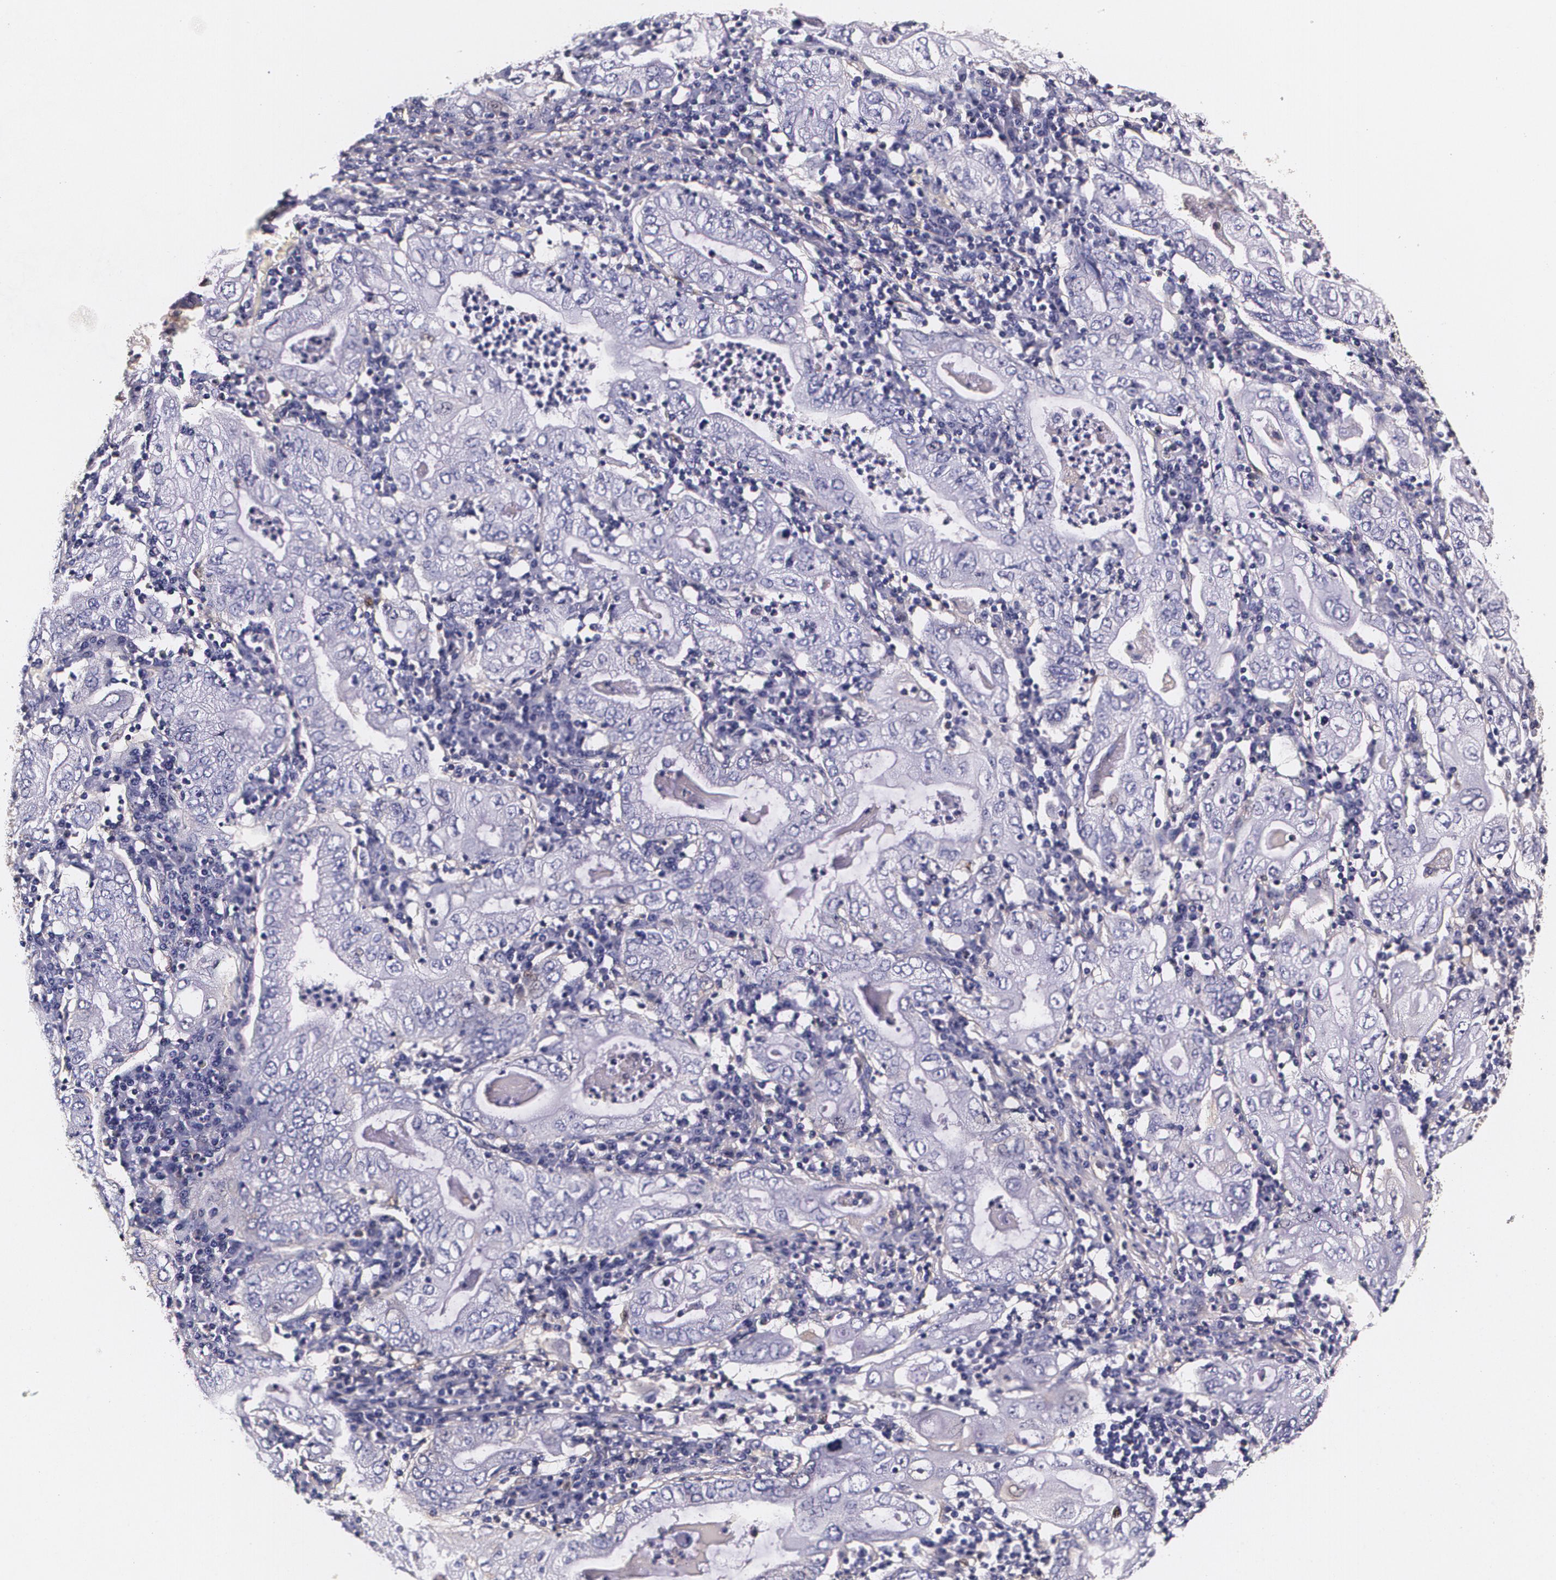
{"staining": {"intensity": "negative", "quantity": "none", "location": "none"}, "tissue": "stomach cancer", "cell_type": "Tumor cells", "image_type": "cancer", "snomed": [{"axis": "morphology", "description": "Normal tissue, NOS"}, {"axis": "morphology", "description": "Adenocarcinoma, NOS"}, {"axis": "topography", "description": "Esophagus"}, {"axis": "topography", "description": "Stomach, upper"}, {"axis": "topography", "description": "Peripheral nerve tissue"}], "caption": "Protein analysis of stomach adenocarcinoma reveals no significant positivity in tumor cells. (DAB (3,3'-diaminobenzidine) immunohistochemistry (IHC), high magnification).", "gene": "TTR", "patient": {"sex": "male", "age": 62}}